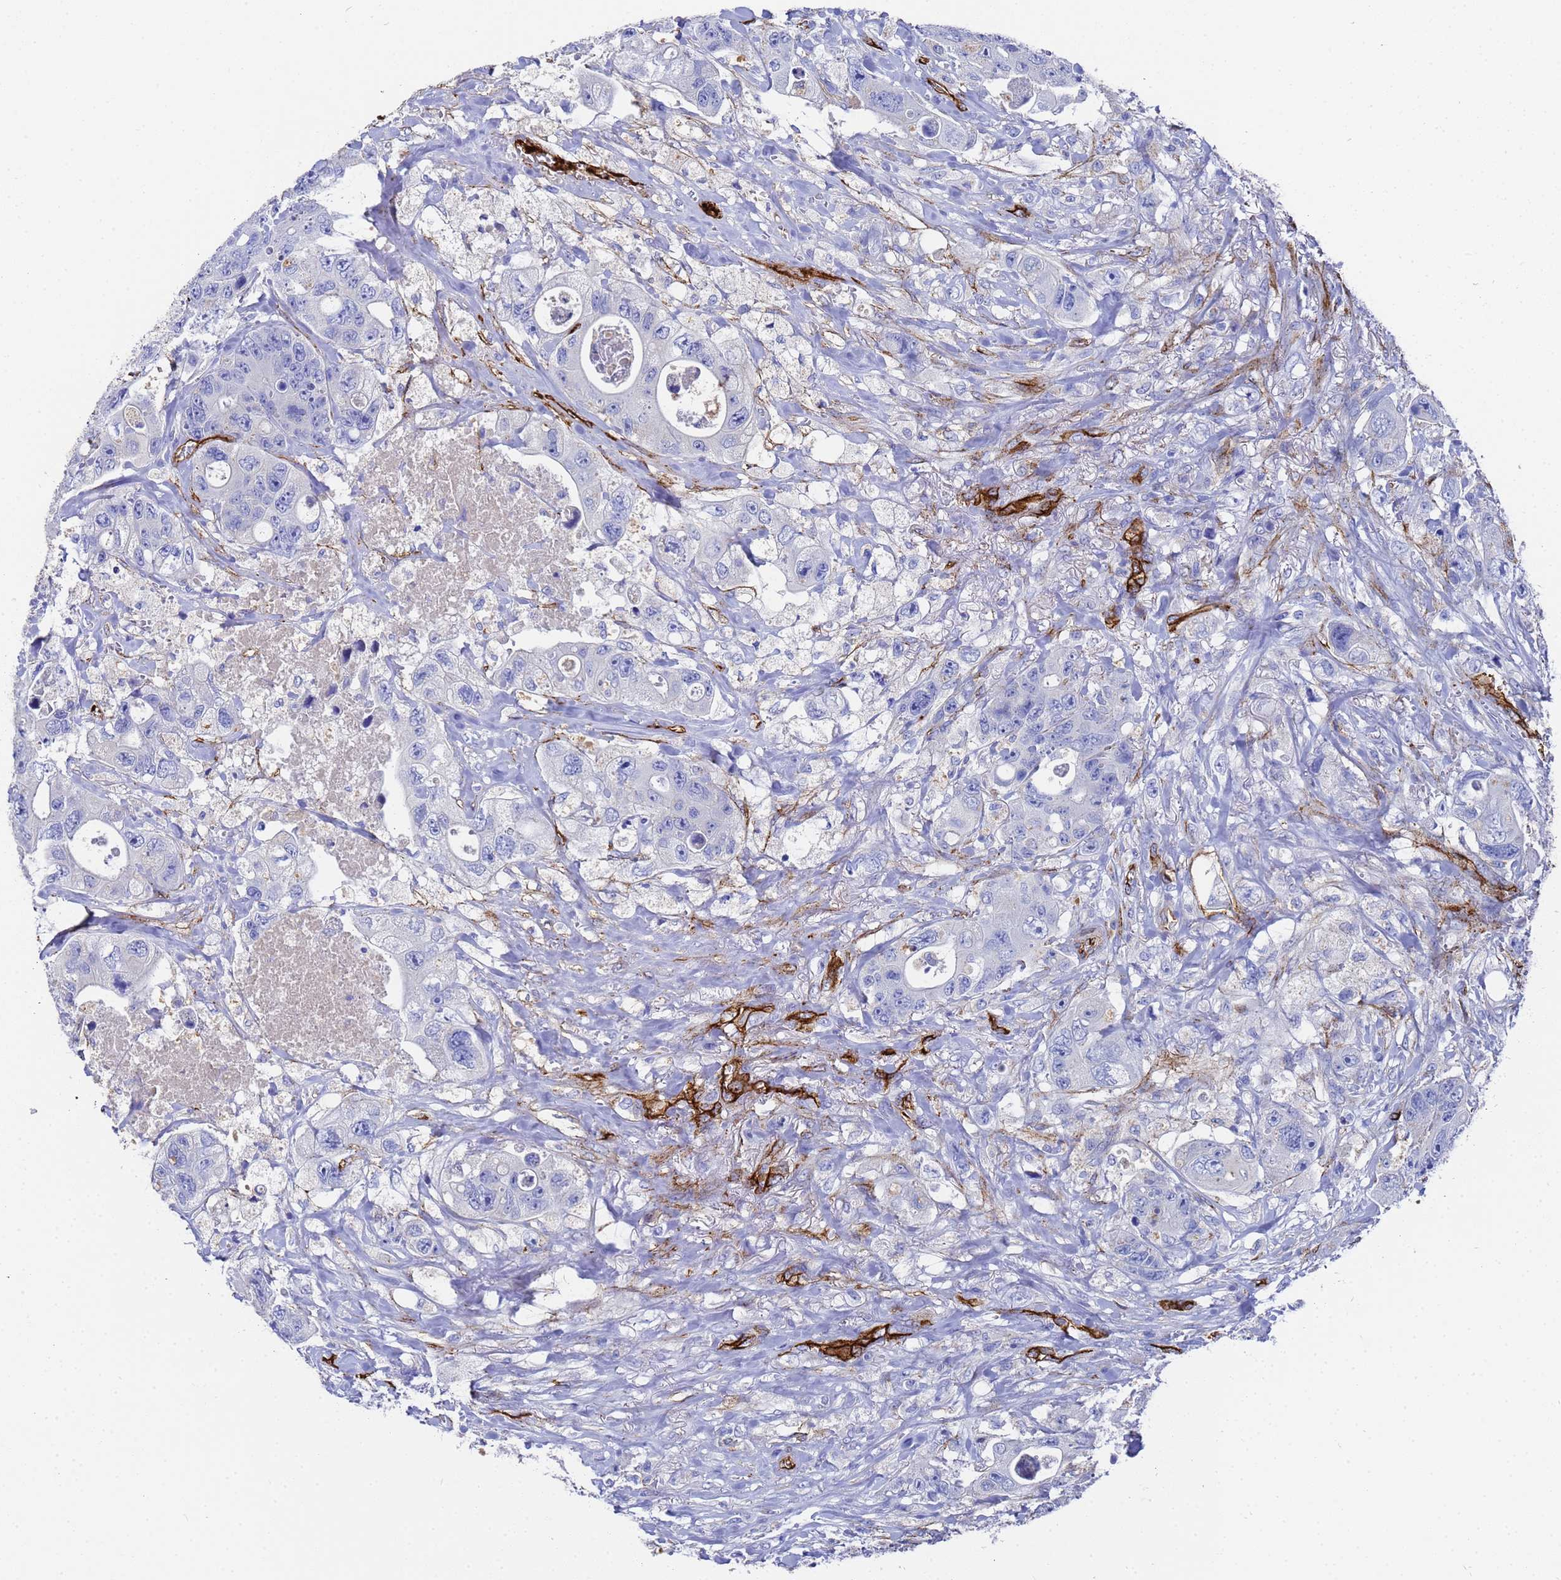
{"staining": {"intensity": "negative", "quantity": "none", "location": "none"}, "tissue": "colorectal cancer", "cell_type": "Tumor cells", "image_type": "cancer", "snomed": [{"axis": "morphology", "description": "Adenocarcinoma, NOS"}, {"axis": "topography", "description": "Colon"}], "caption": "Adenocarcinoma (colorectal) was stained to show a protein in brown. There is no significant positivity in tumor cells. (DAB immunohistochemistry (IHC) visualized using brightfield microscopy, high magnification).", "gene": "ADIPOQ", "patient": {"sex": "female", "age": 46}}